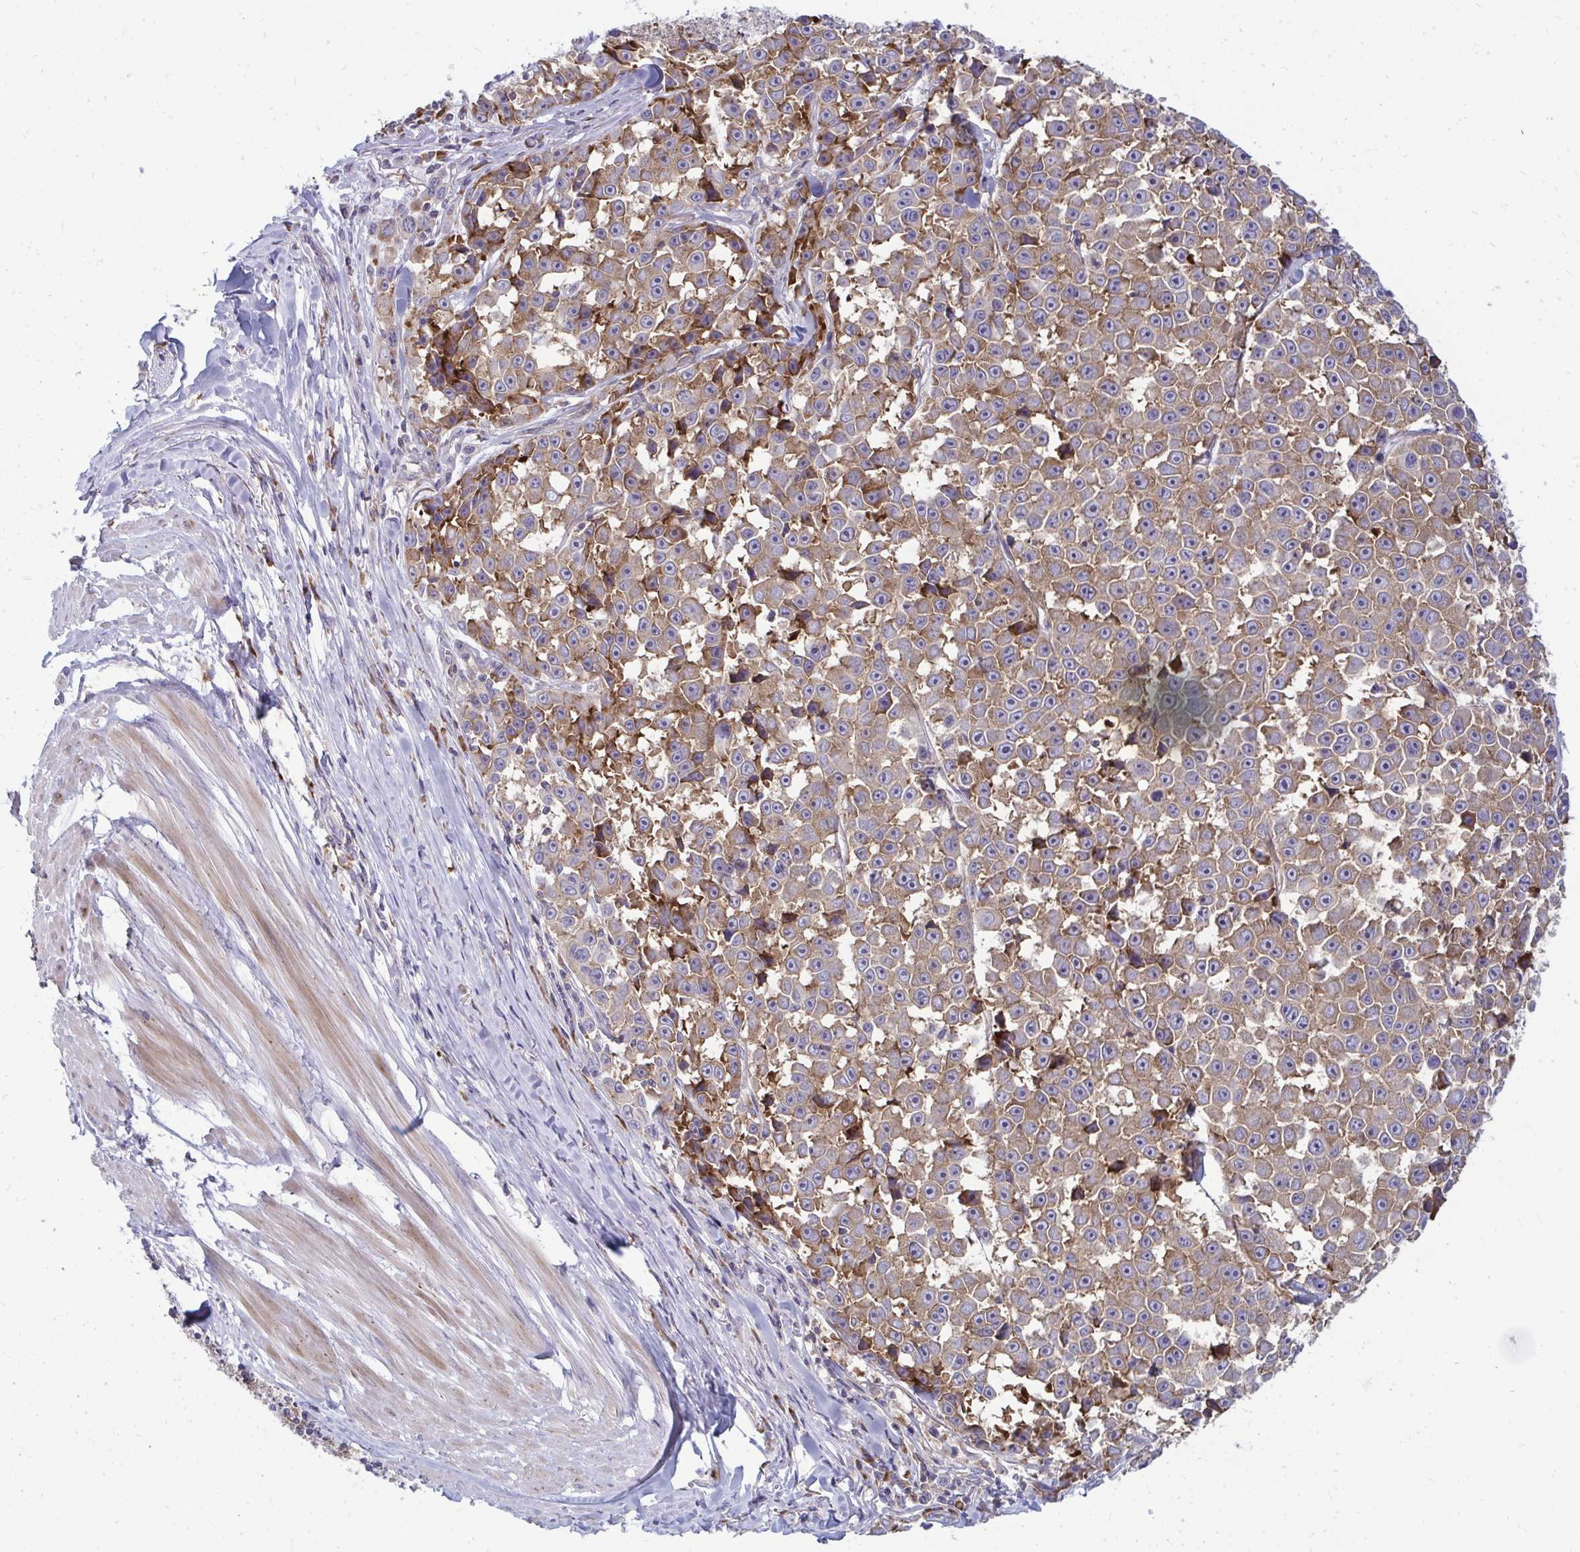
{"staining": {"intensity": "moderate", "quantity": ">75%", "location": "cytoplasmic/membranous"}, "tissue": "melanoma", "cell_type": "Tumor cells", "image_type": "cancer", "snomed": [{"axis": "morphology", "description": "Malignant melanoma, NOS"}, {"axis": "topography", "description": "Skin"}], "caption": "IHC histopathology image of neoplastic tissue: human melanoma stained using immunohistochemistry displays medium levels of moderate protein expression localized specifically in the cytoplasmic/membranous of tumor cells, appearing as a cytoplasmic/membranous brown color.", "gene": "GFPT2", "patient": {"sex": "female", "age": 66}}